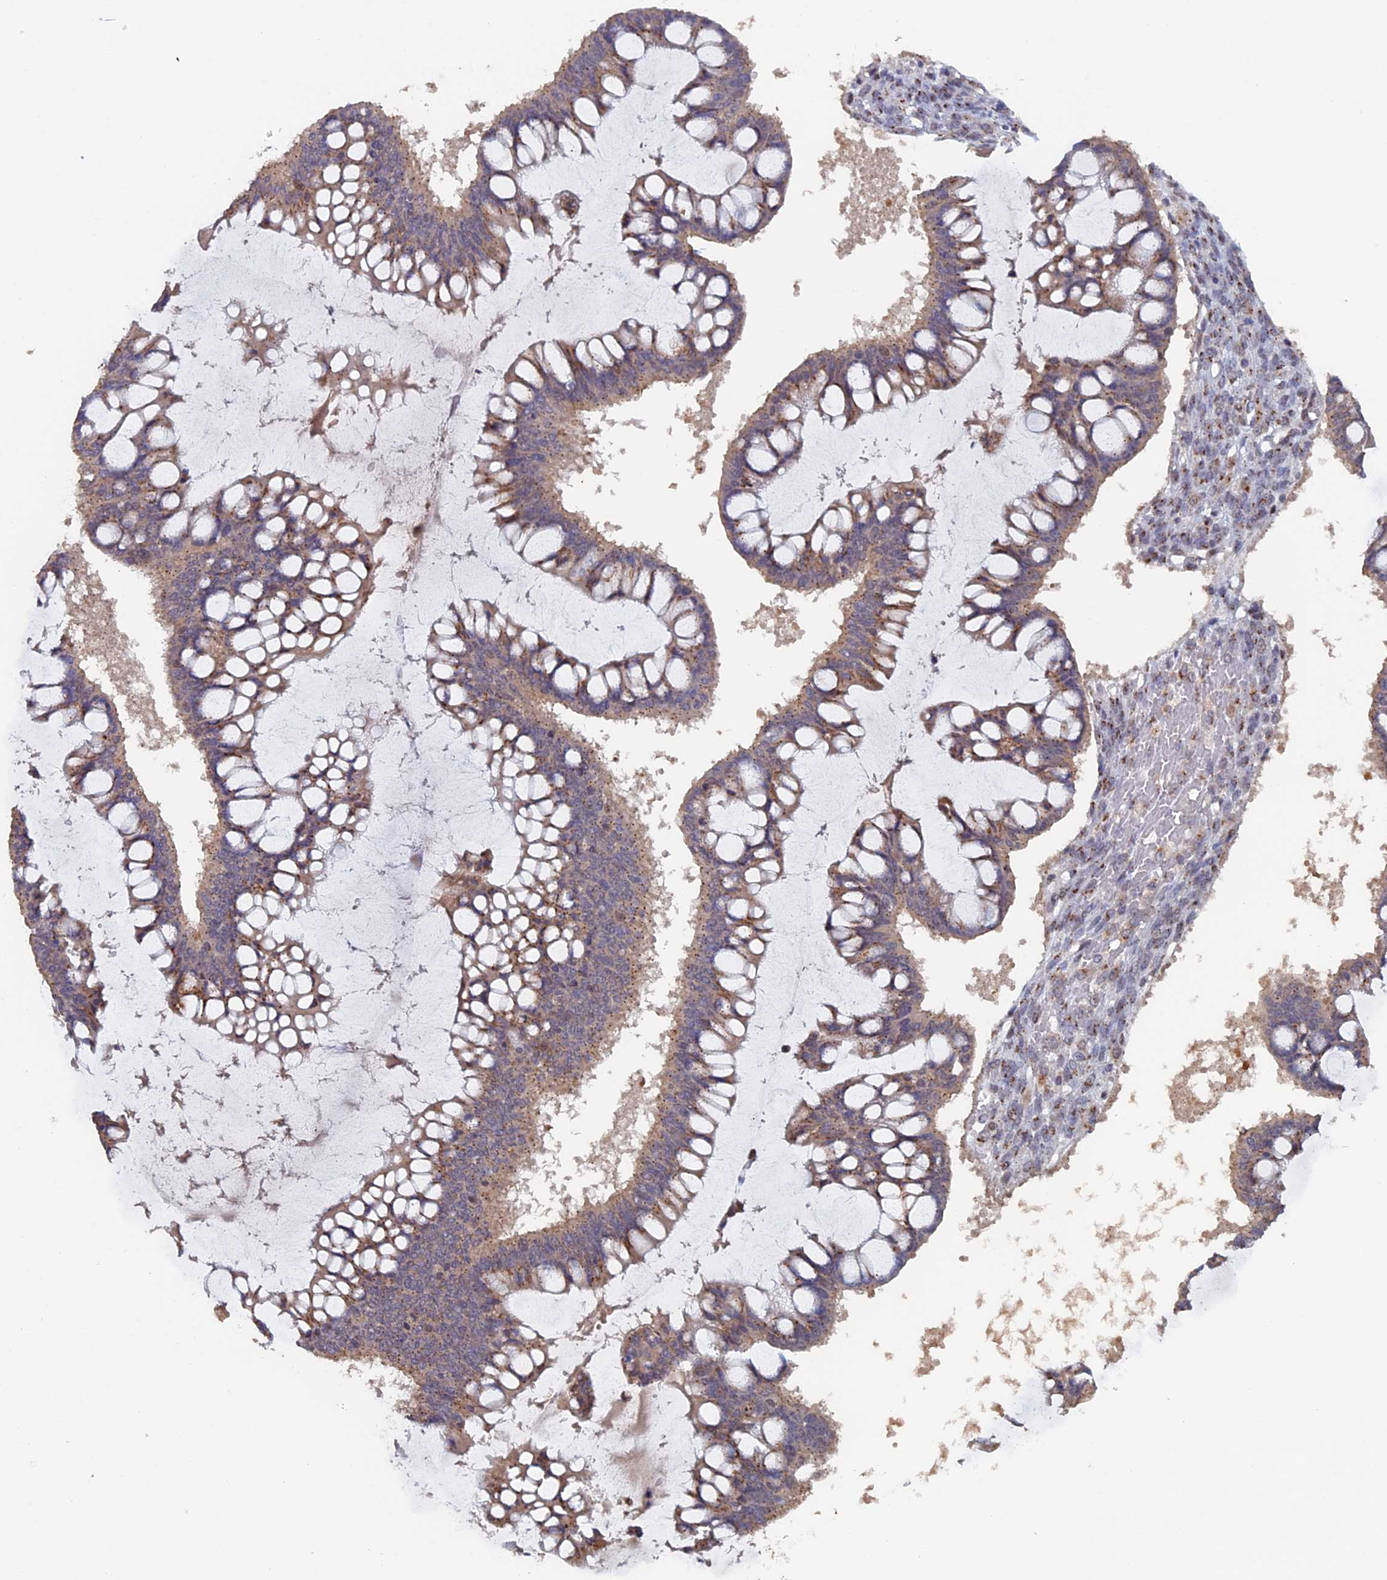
{"staining": {"intensity": "moderate", "quantity": "25%-75%", "location": "cytoplasmic/membranous"}, "tissue": "ovarian cancer", "cell_type": "Tumor cells", "image_type": "cancer", "snomed": [{"axis": "morphology", "description": "Cystadenocarcinoma, mucinous, NOS"}, {"axis": "topography", "description": "Ovary"}], "caption": "IHC image of ovarian cancer stained for a protein (brown), which demonstrates medium levels of moderate cytoplasmic/membranous positivity in about 25%-75% of tumor cells.", "gene": "PIGQ", "patient": {"sex": "female", "age": 73}}